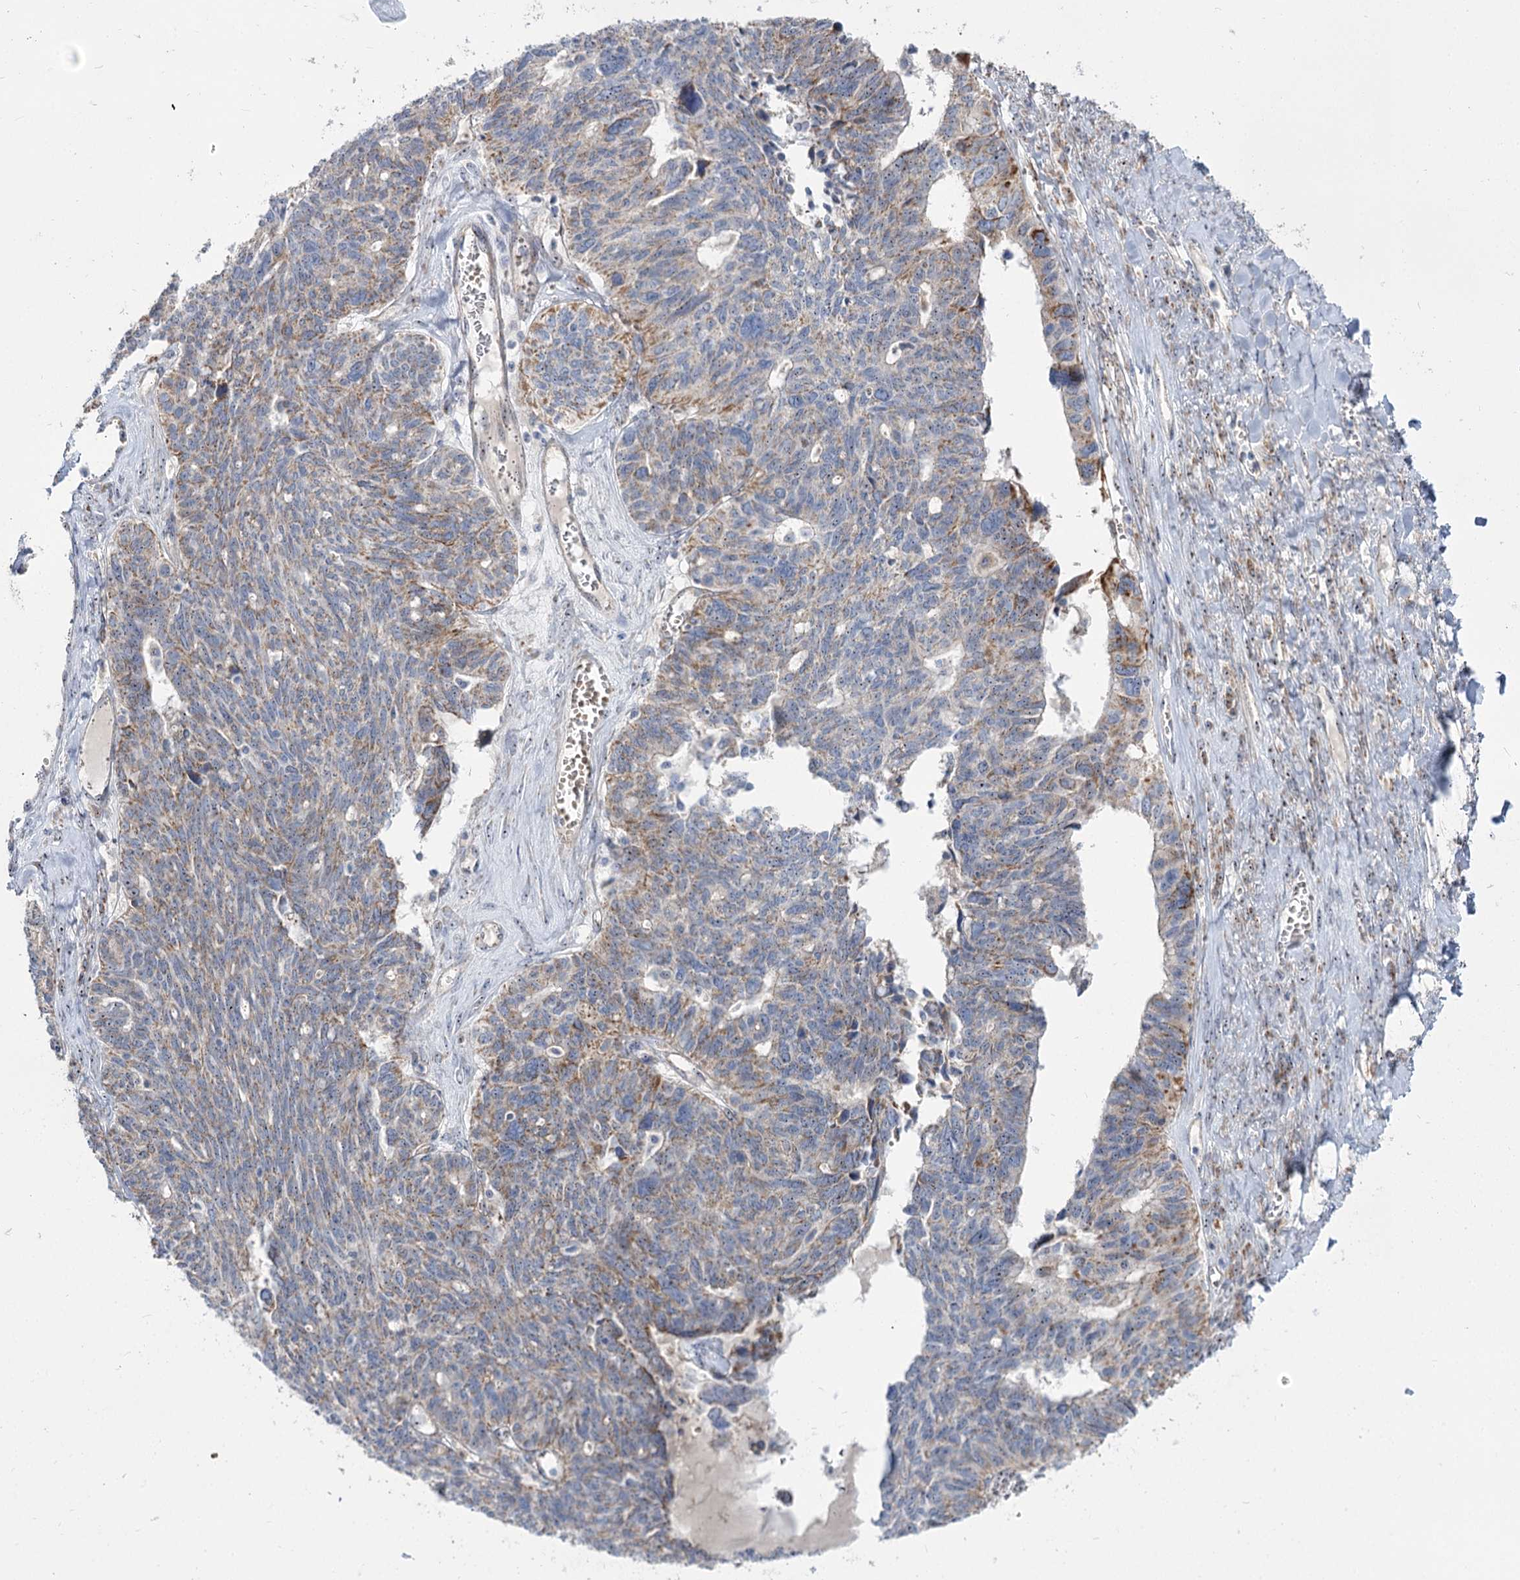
{"staining": {"intensity": "moderate", "quantity": "25%-75%", "location": "cytoplasmic/membranous"}, "tissue": "ovarian cancer", "cell_type": "Tumor cells", "image_type": "cancer", "snomed": [{"axis": "morphology", "description": "Cystadenocarcinoma, serous, NOS"}, {"axis": "topography", "description": "Ovary"}], "caption": "Ovarian serous cystadenocarcinoma stained for a protein shows moderate cytoplasmic/membranous positivity in tumor cells.", "gene": "SUOX", "patient": {"sex": "female", "age": 79}}